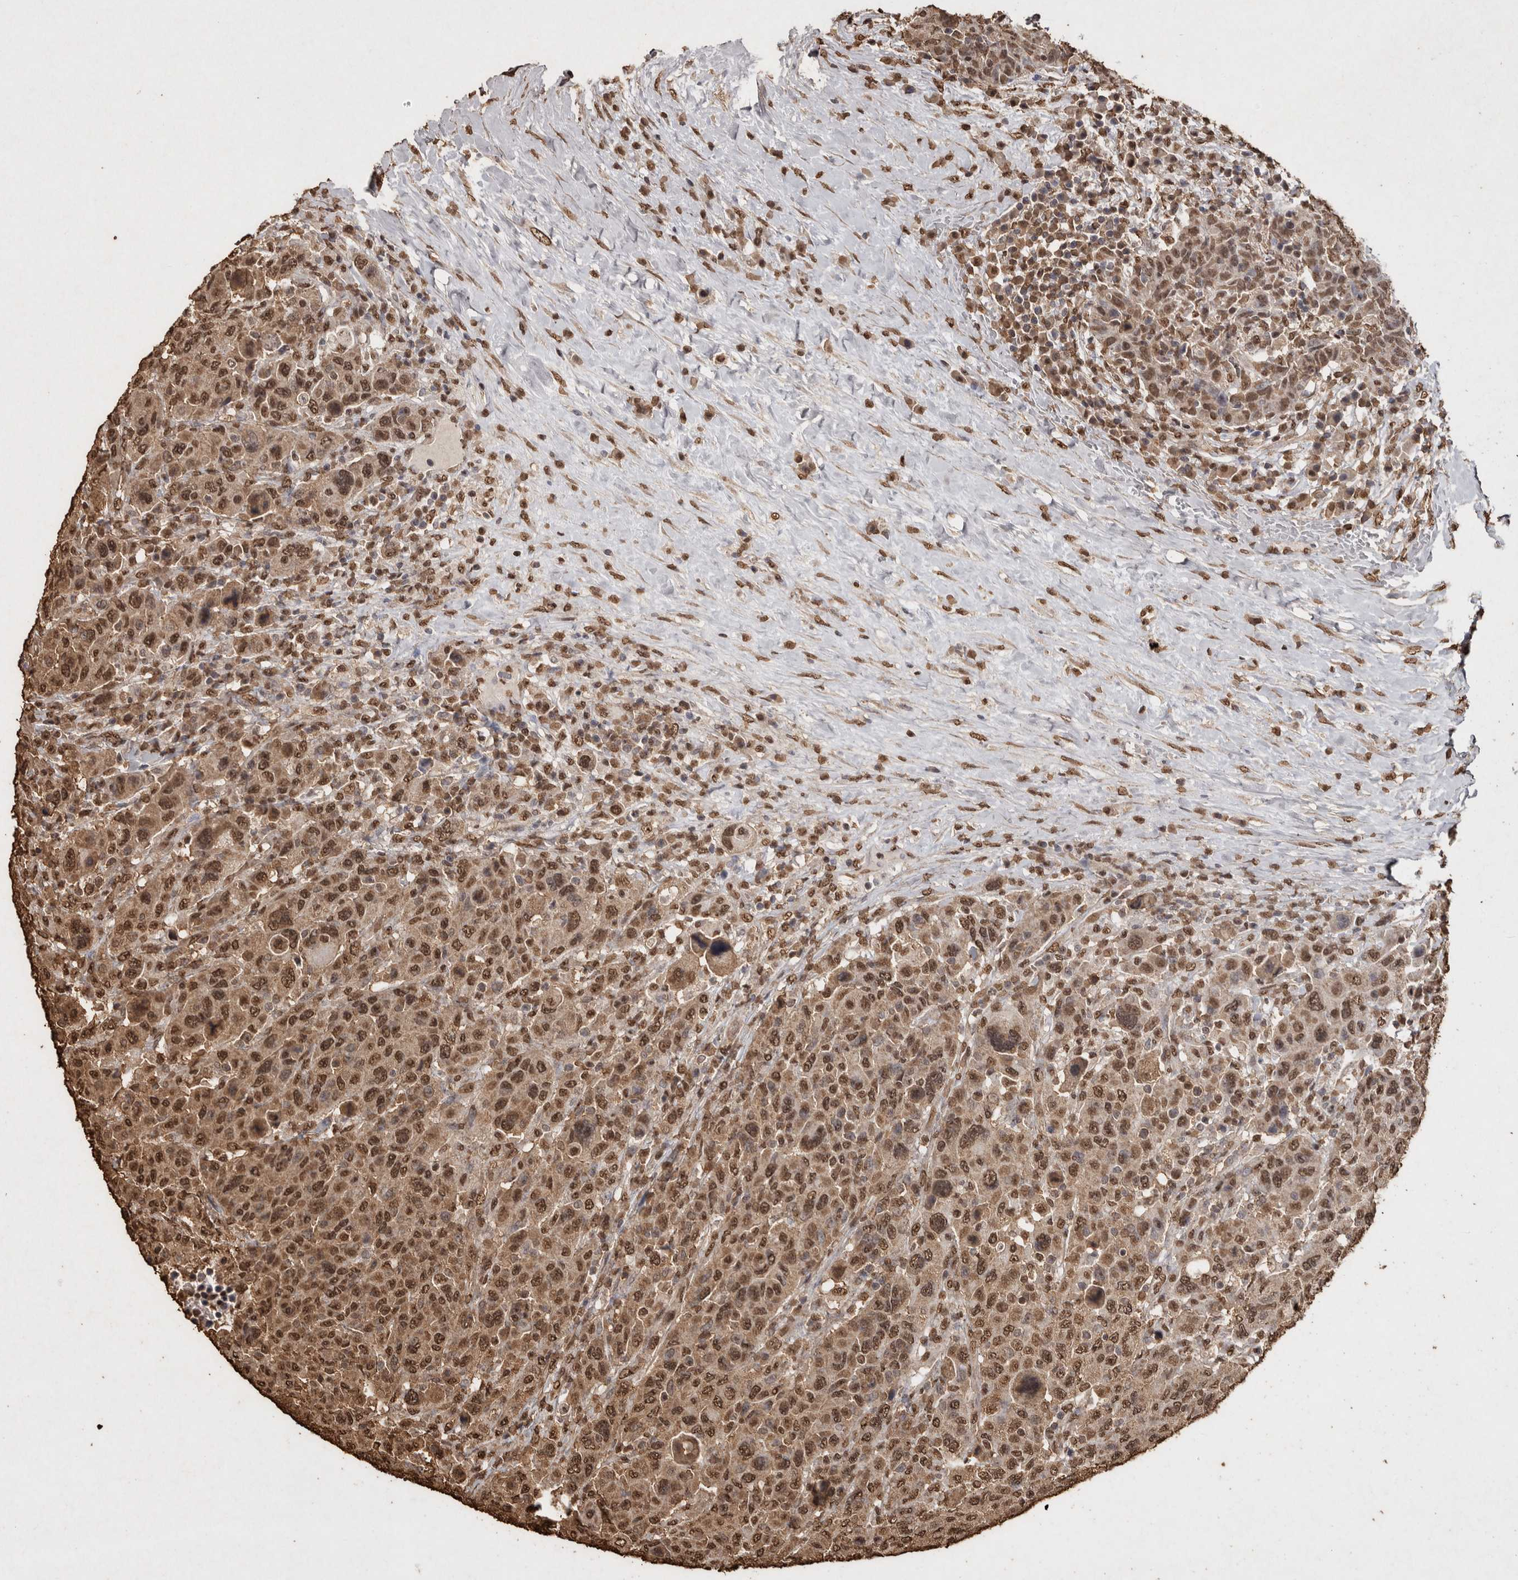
{"staining": {"intensity": "moderate", "quantity": ">75%", "location": "cytoplasmic/membranous,nuclear"}, "tissue": "breast cancer", "cell_type": "Tumor cells", "image_type": "cancer", "snomed": [{"axis": "morphology", "description": "Duct carcinoma"}, {"axis": "topography", "description": "Breast"}], "caption": "A medium amount of moderate cytoplasmic/membranous and nuclear expression is seen in approximately >75% of tumor cells in invasive ductal carcinoma (breast) tissue.", "gene": "FSTL3", "patient": {"sex": "female", "age": 37}}